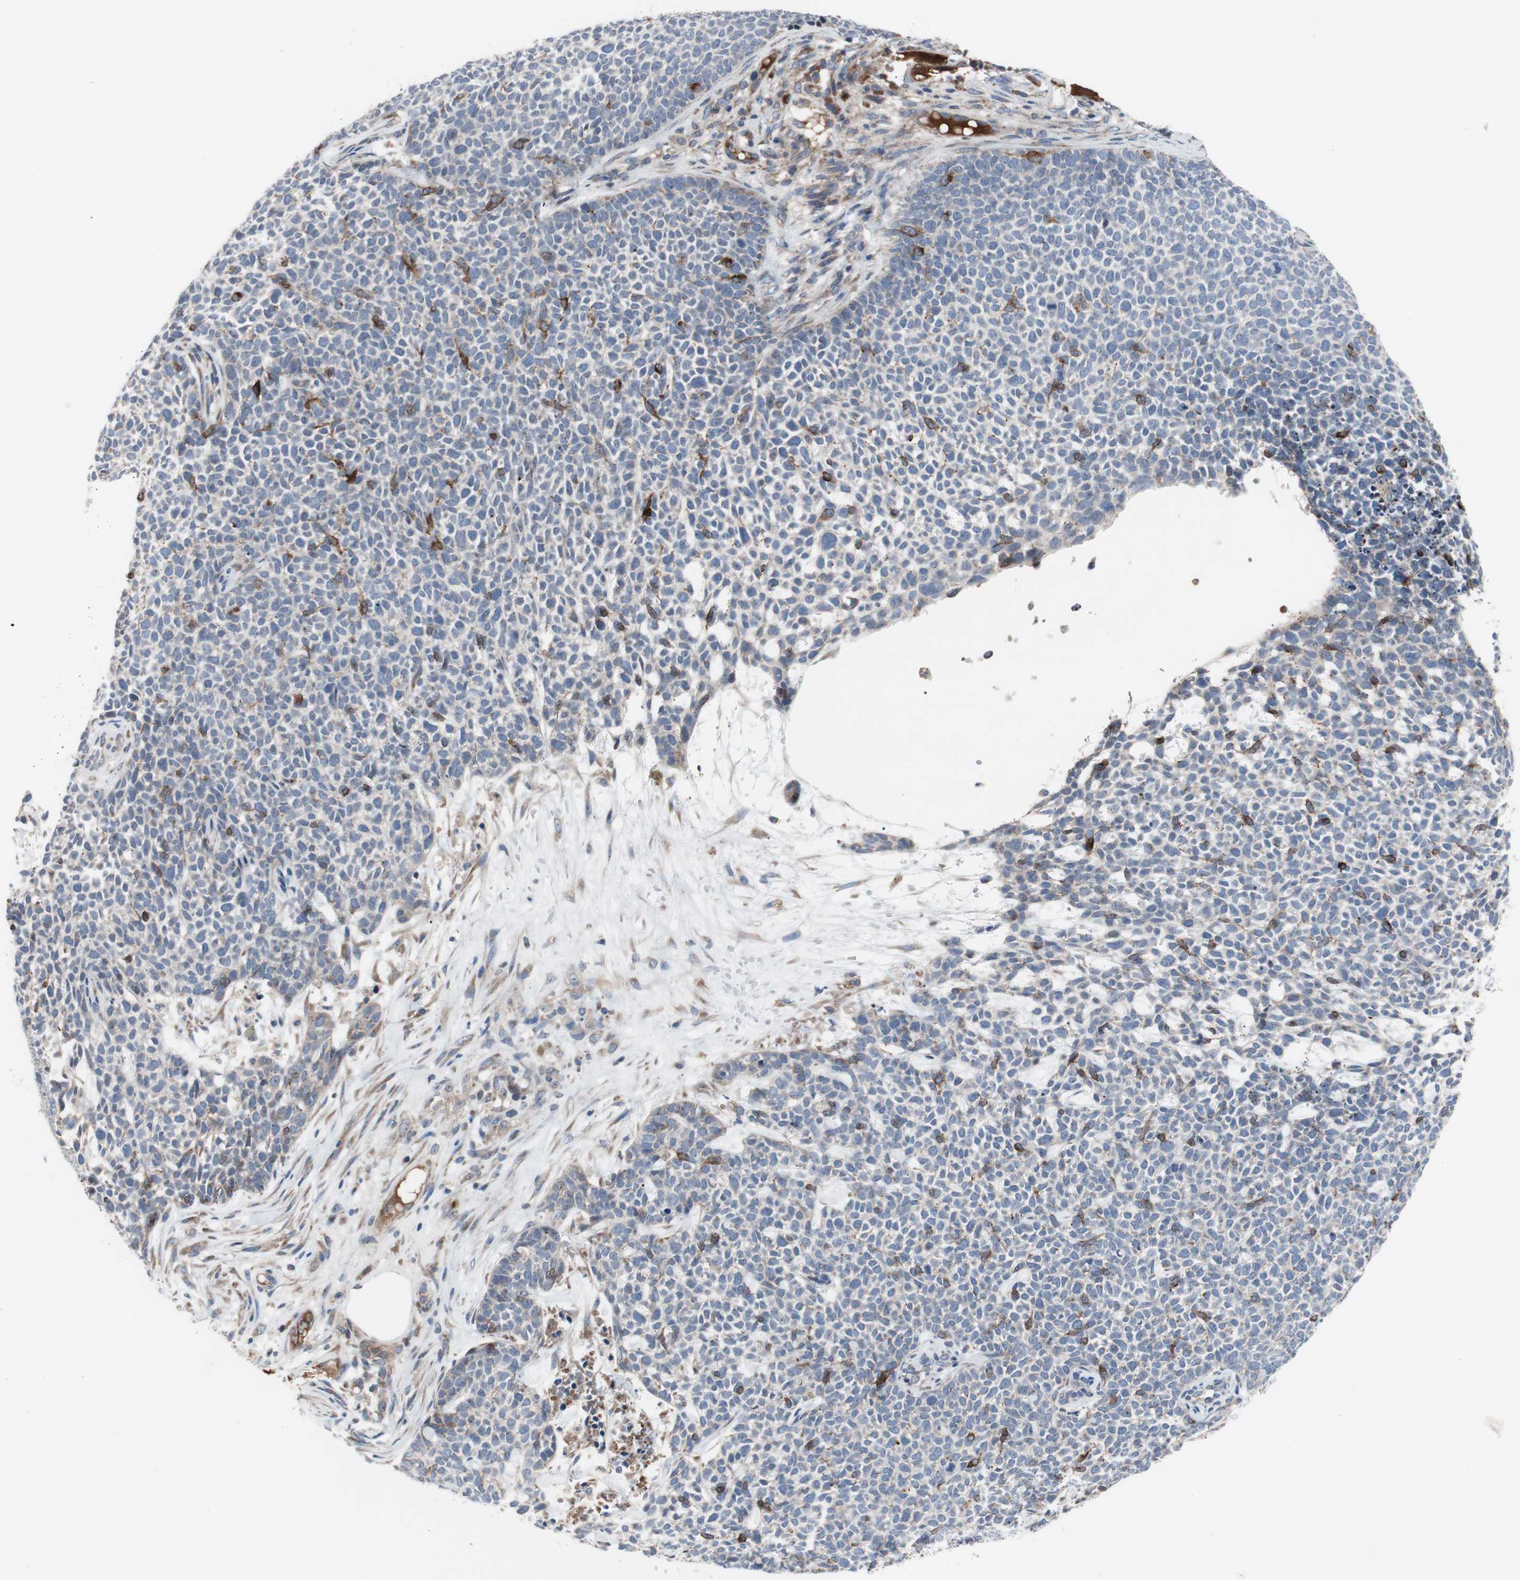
{"staining": {"intensity": "negative", "quantity": "none", "location": "none"}, "tissue": "skin cancer", "cell_type": "Tumor cells", "image_type": "cancer", "snomed": [{"axis": "morphology", "description": "Basal cell carcinoma"}, {"axis": "topography", "description": "Skin"}], "caption": "Immunohistochemistry (IHC) photomicrograph of neoplastic tissue: human skin cancer (basal cell carcinoma) stained with DAB shows no significant protein expression in tumor cells. The staining is performed using DAB (3,3'-diaminobenzidine) brown chromogen with nuclei counter-stained in using hematoxylin.", "gene": "KANSL1", "patient": {"sex": "female", "age": 84}}